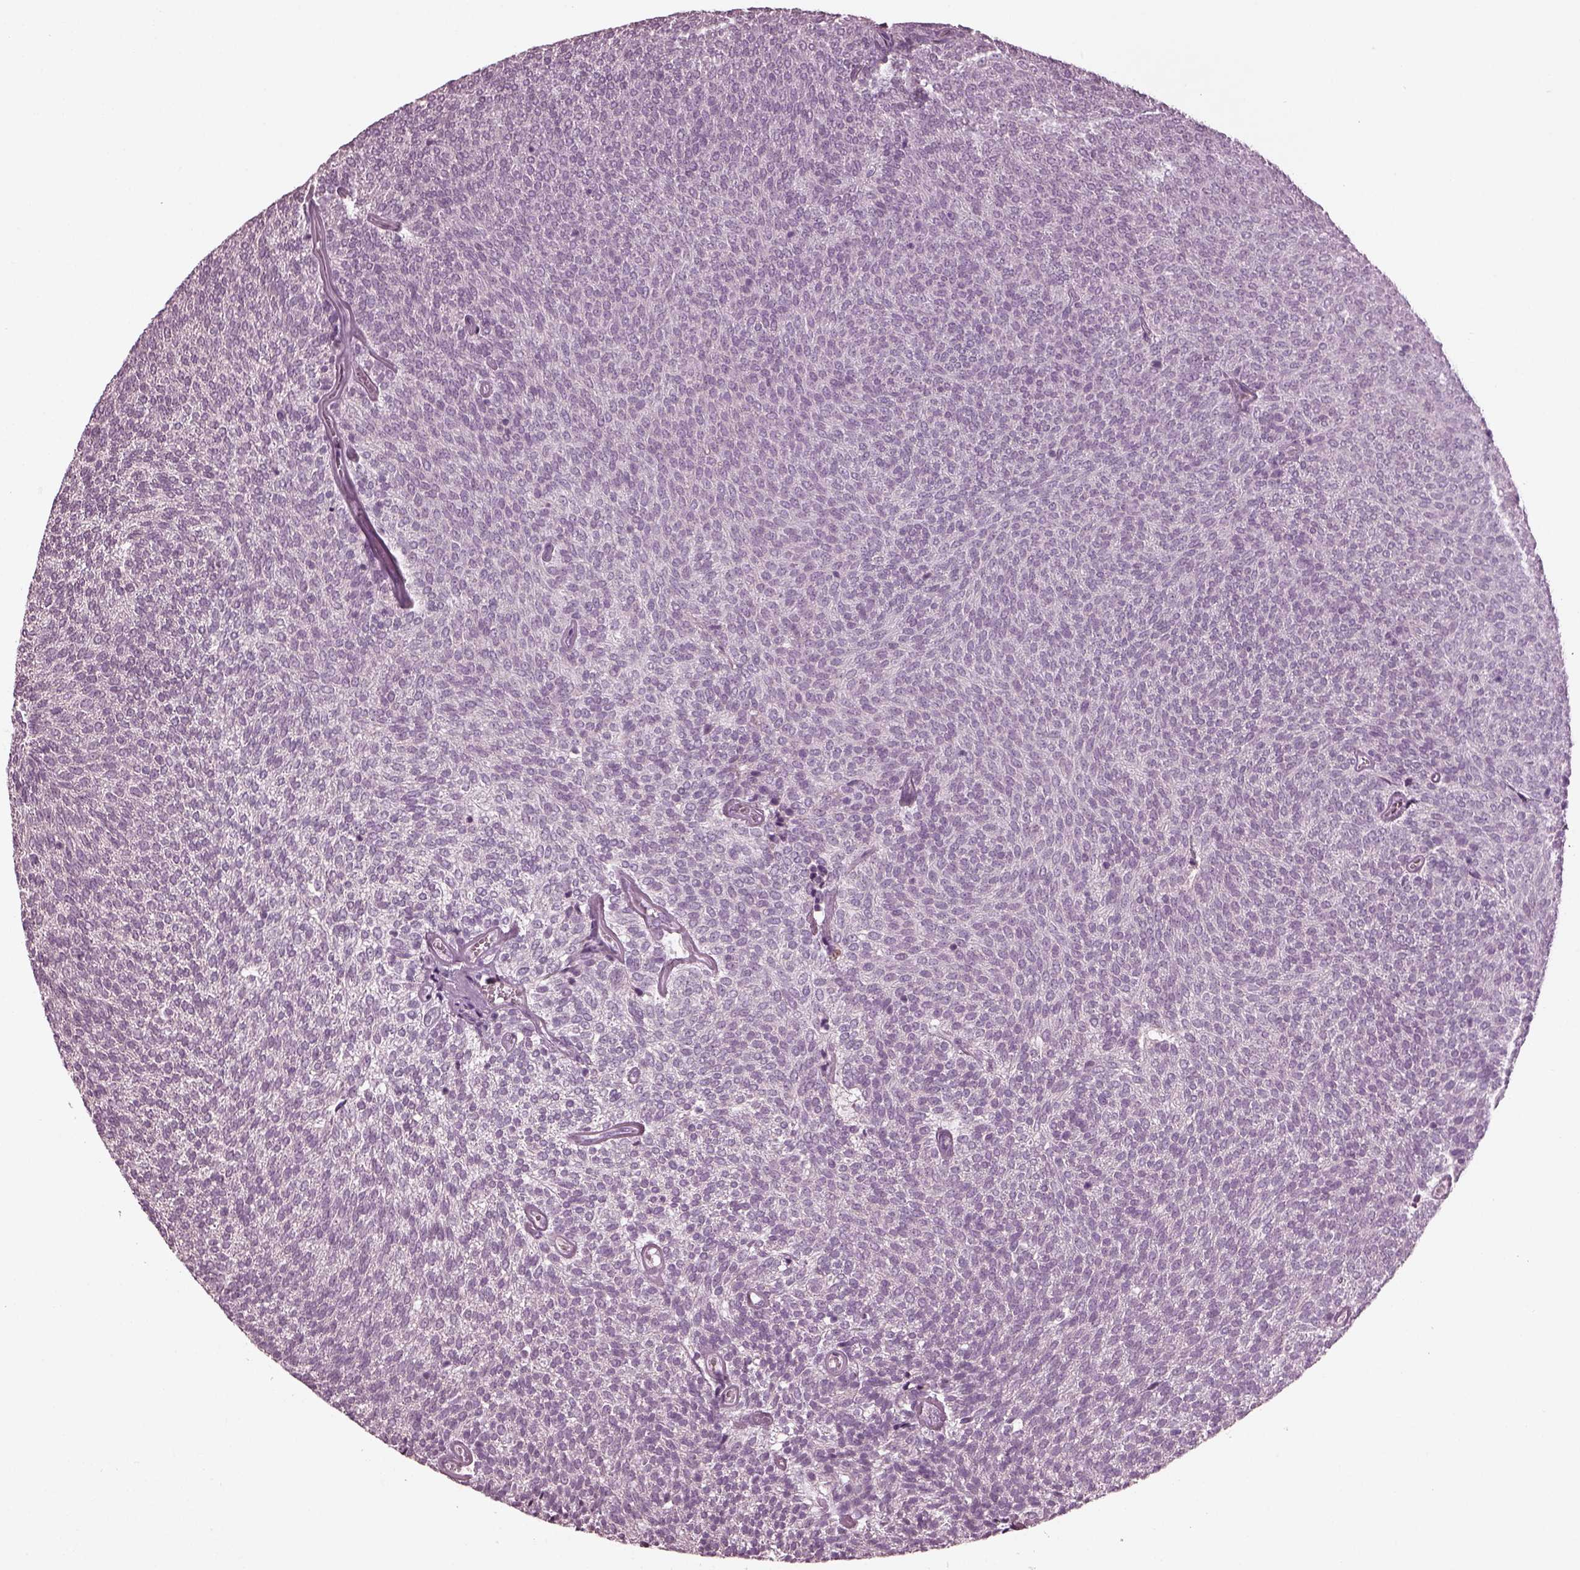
{"staining": {"intensity": "negative", "quantity": "none", "location": "none"}, "tissue": "urothelial cancer", "cell_type": "Tumor cells", "image_type": "cancer", "snomed": [{"axis": "morphology", "description": "Urothelial carcinoma, Low grade"}, {"axis": "topography", "description": "Urinary bladder"}], "caption": "Tumor cells show no significant protein staining in urothelial cancer.", "gene": "MIB2", "patient": {"sex": "male", "age": 77}}